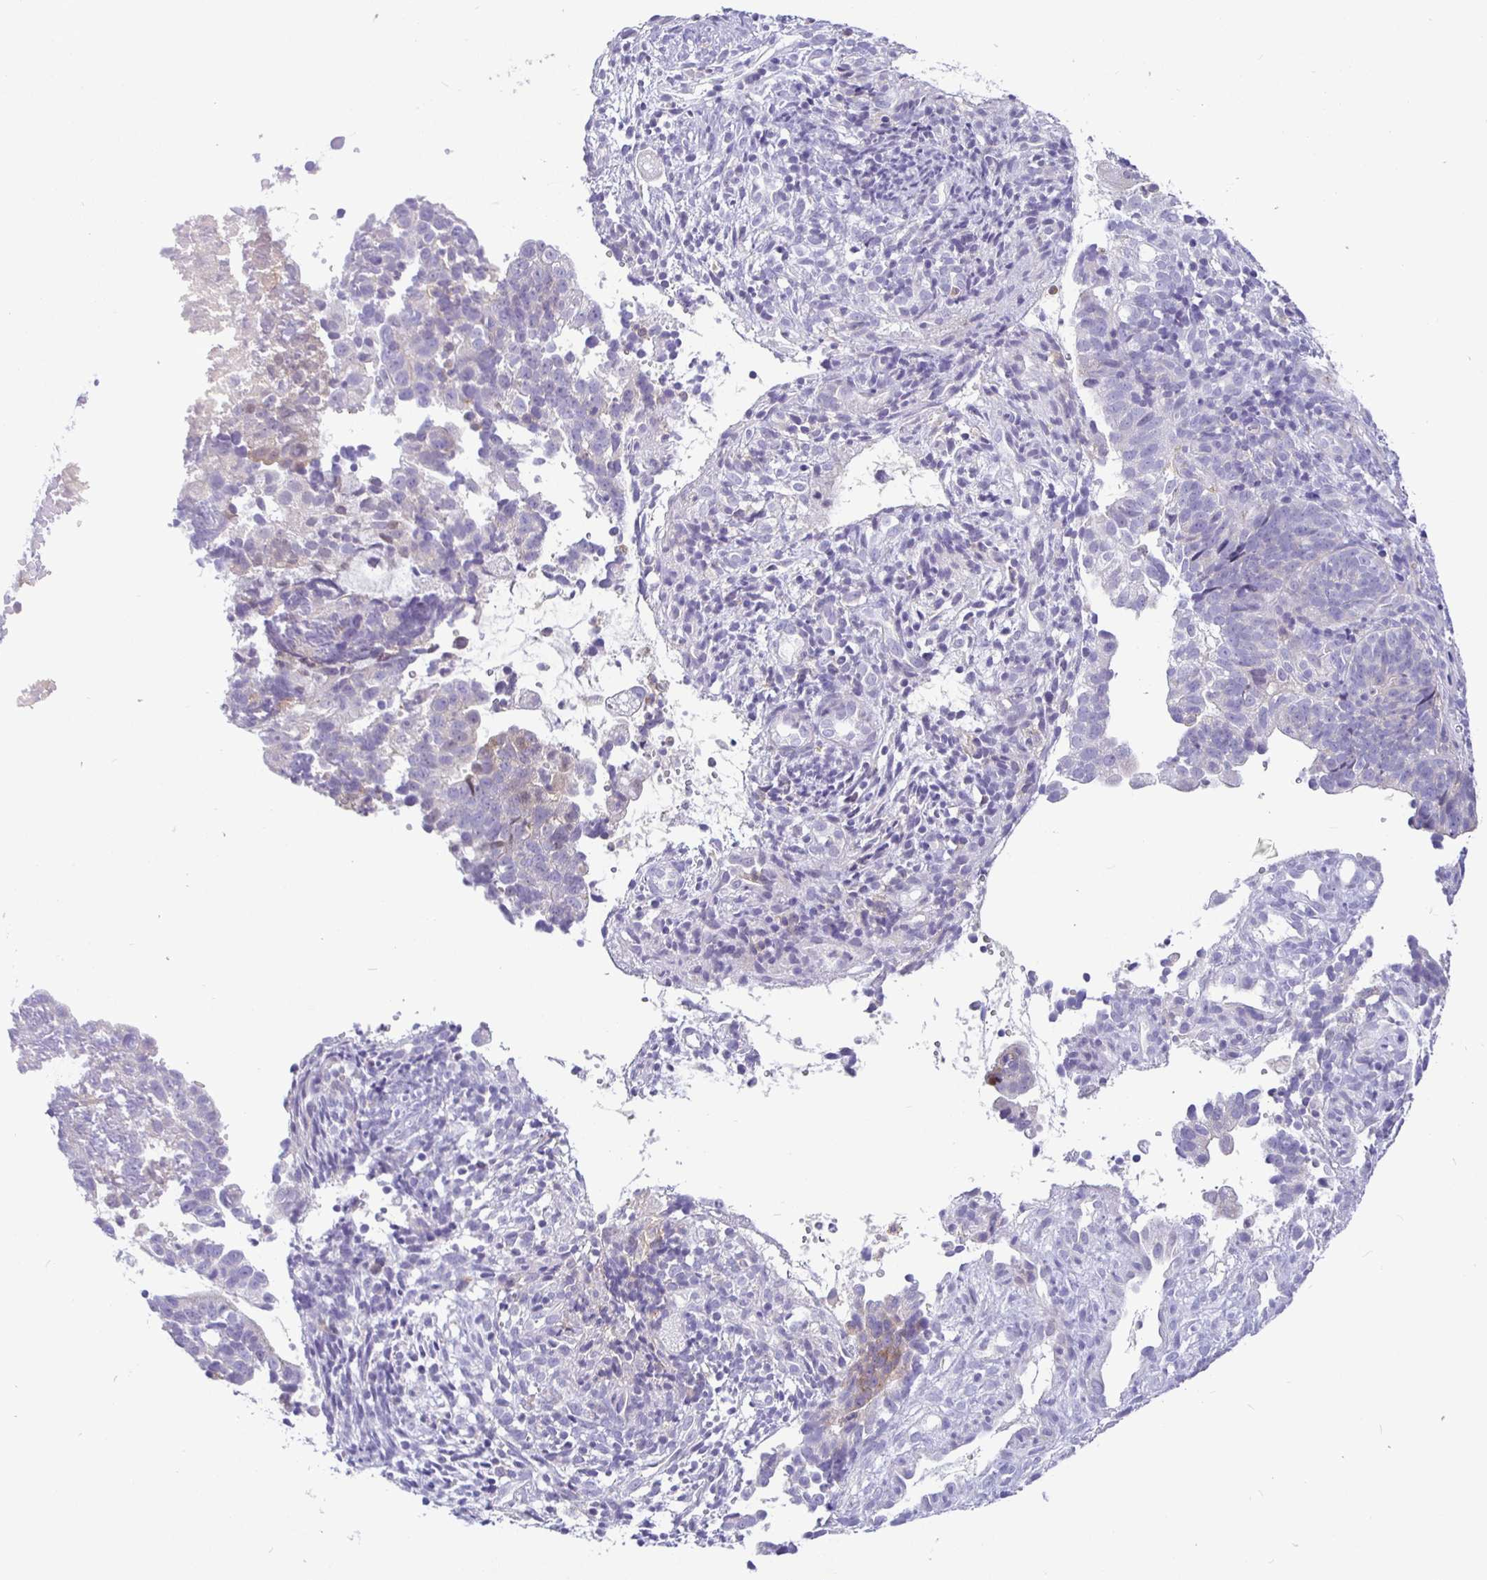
{"staining": {"intensity": "negative", "quantity": "none", "location": "none"}, "tissue": "endometrial cancer", "cell_type": "Tumor cells", "image_type": "cancer", "snomed": [{"axis": "morphology", "description": "Adenocarcinoma, NOS"}, {"axis": "topography", "description": "Endometrium"}], "caption": "An image of human endometrial adenocarcinoma is negative for staining in tumor cells.", "gene": "SIRPA", "patient": {"sex": "female", "age": 76}}